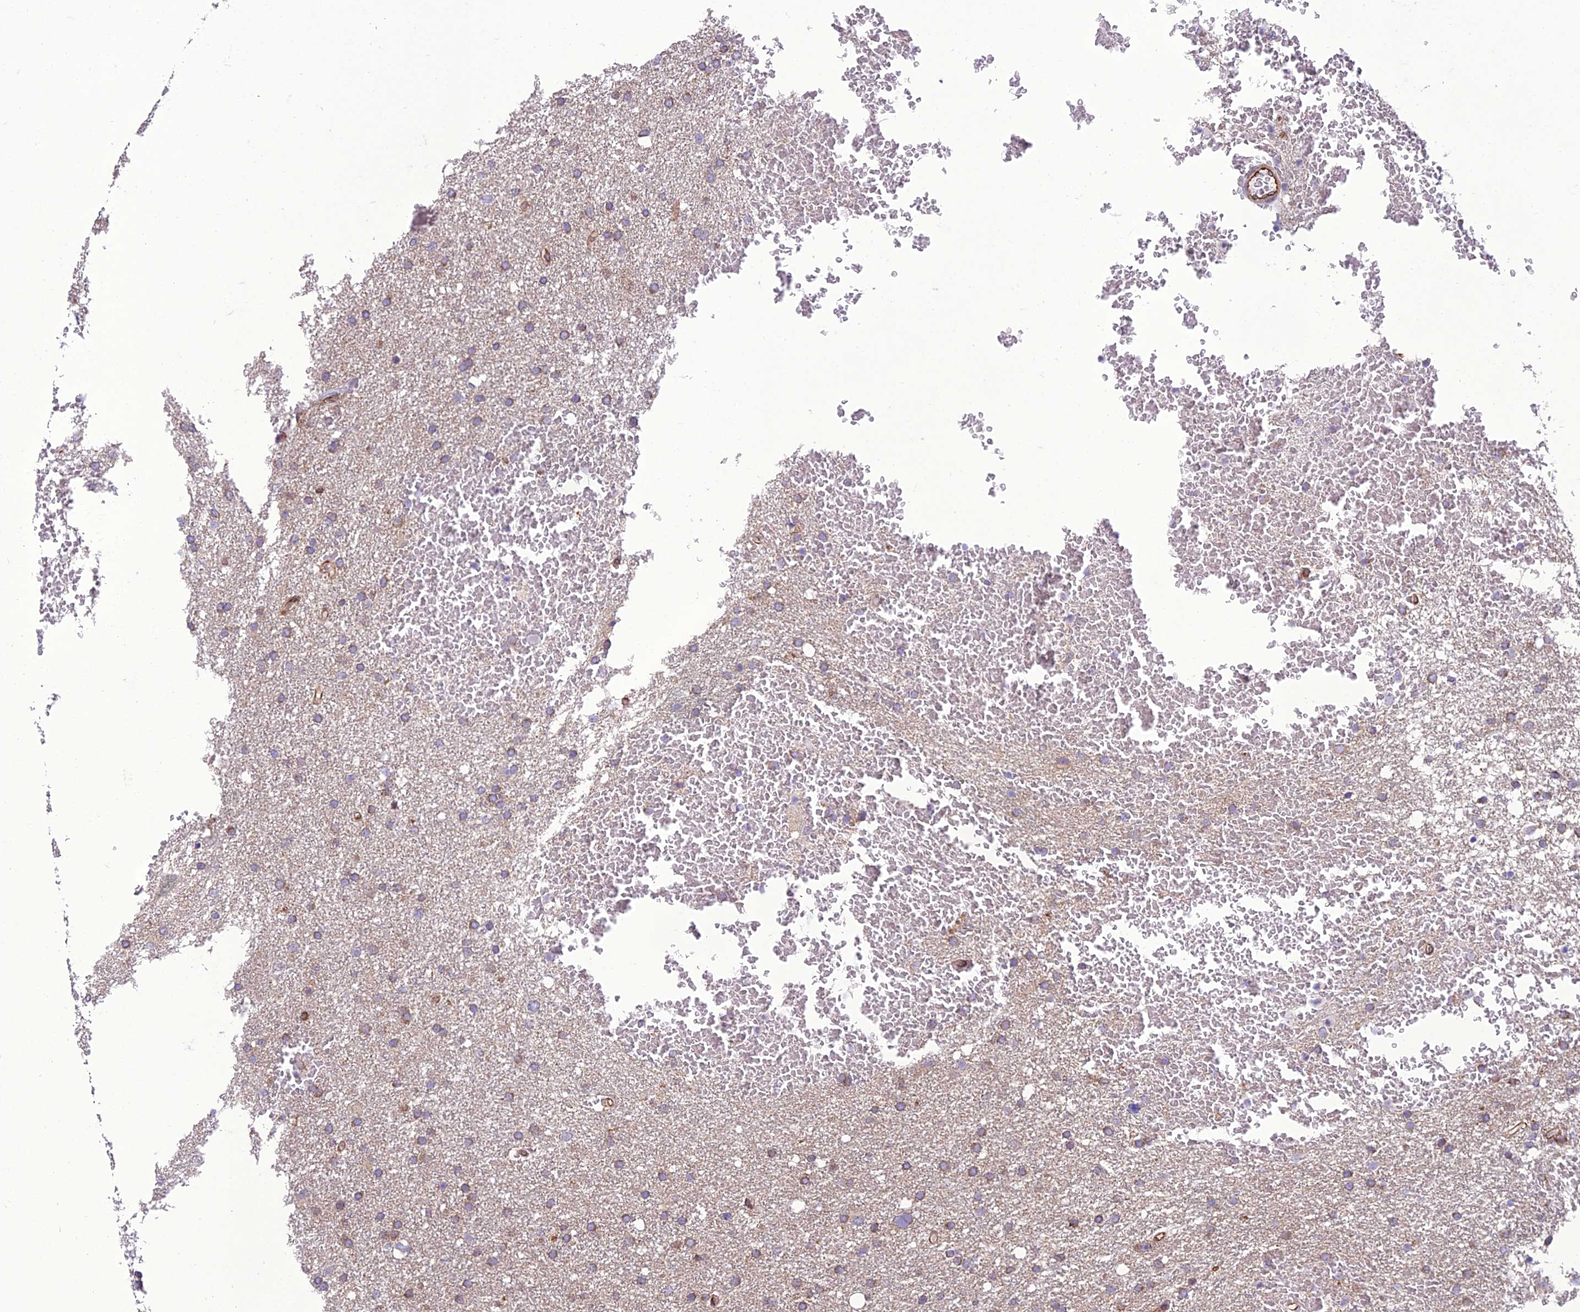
{"staining": {"intensity": "weak", "quantity": ">75%", "location": "cytoplasmic/membranous"}, "tissue": "glioma", "cell_type": "Tumor cells", "image_type": "cancer", "snomed": [{"axis": "morphology", "description": "Glioma, malignant, High grade"}, {"axis": "topography", "description": "Cerebral cortex"}], "caption": "High-power microscopy captured an immunohistochemistry (IHC) image of malignant glioma (high-grade), revealing weak cytoplasmic/membranous positivity in approximately >75% of tumor cells.", "gene": "GIMAP1", "patient": {"sex": "female", "age": 36}}